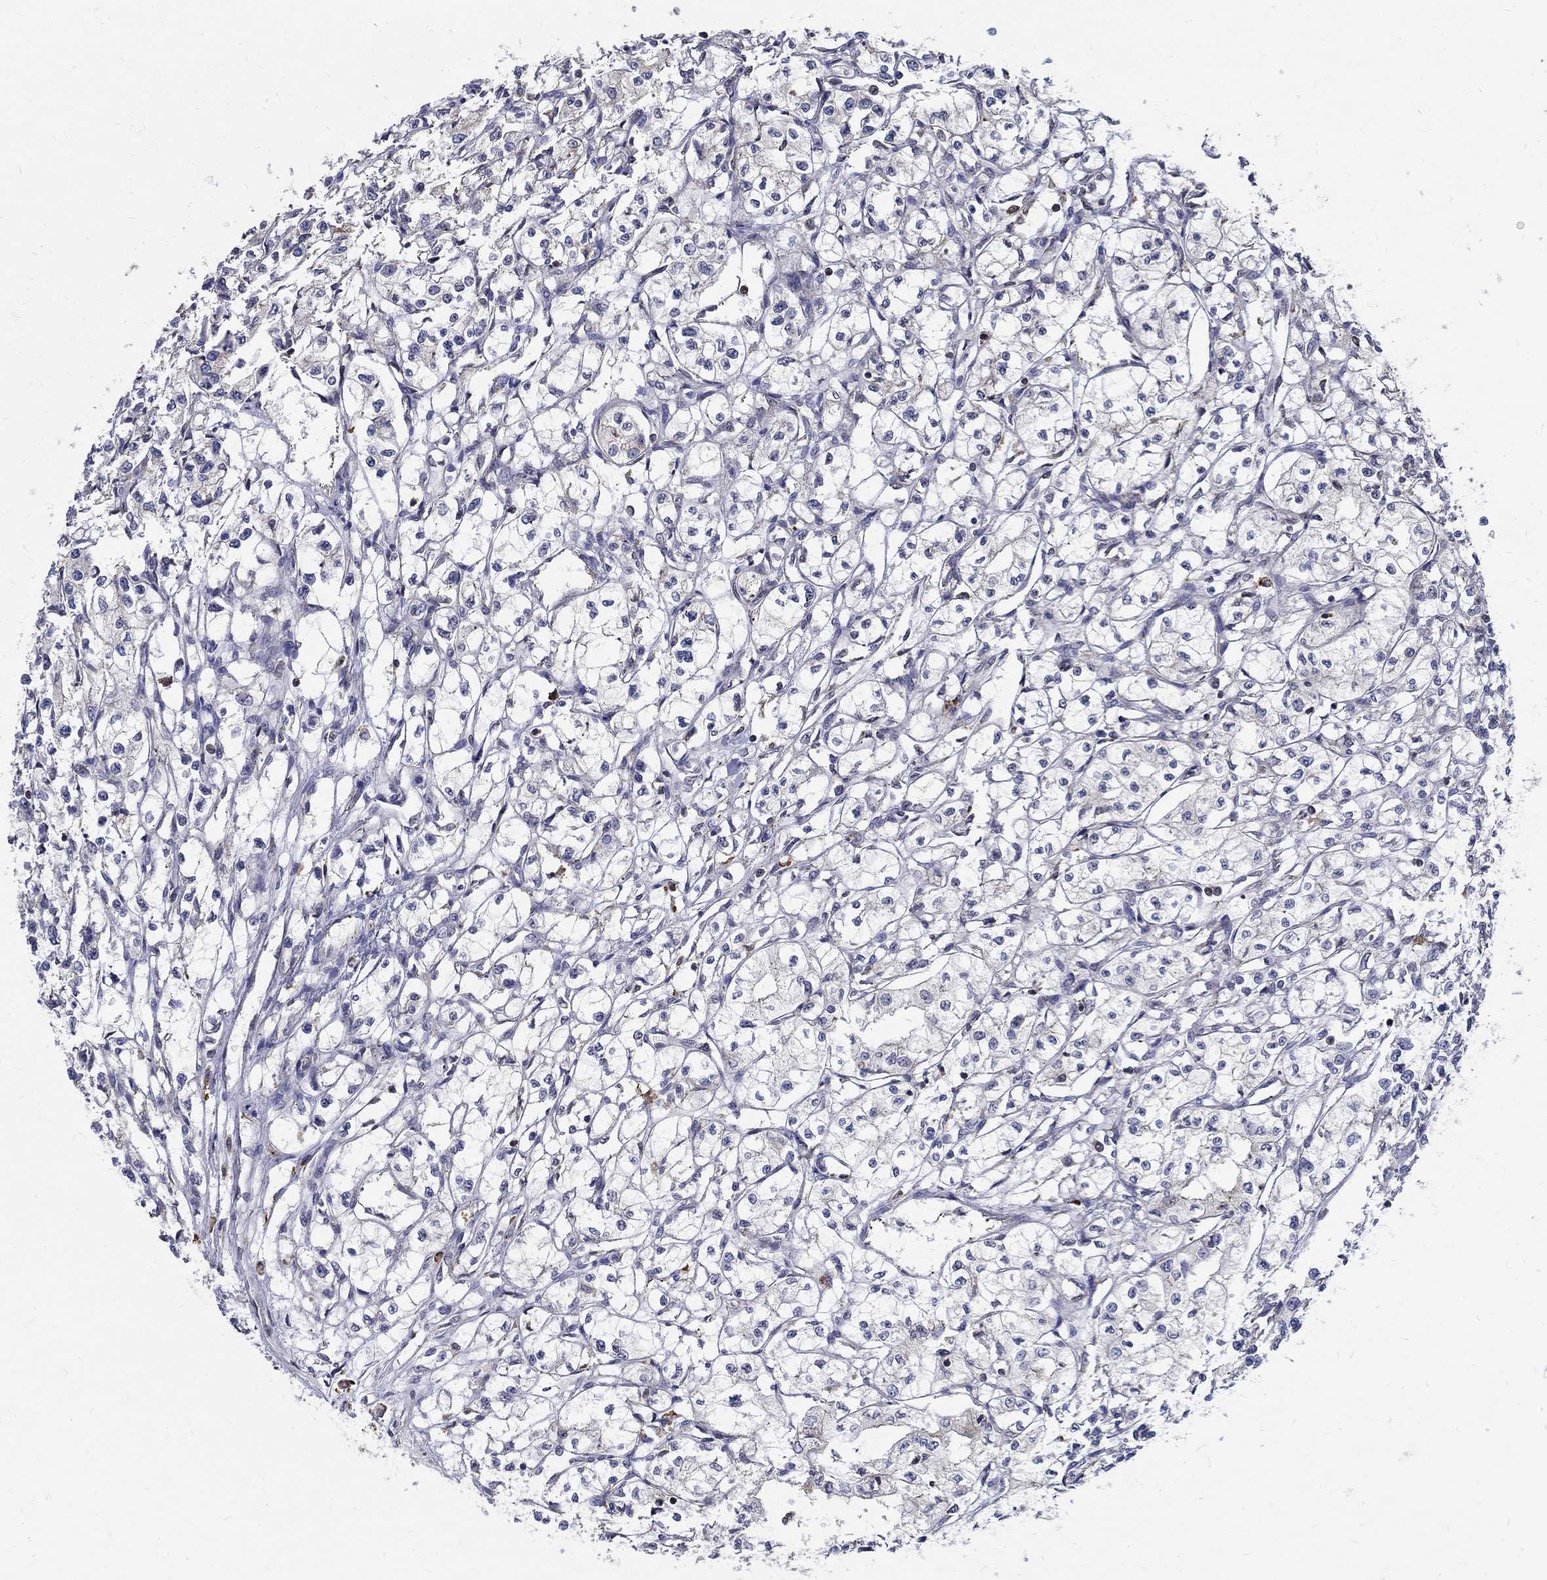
{"staining": {"intensity": "negative", "quantity": "none", "location": "none"}, "tissue": "renal cancer", "cell_type": "Tumor cells", "image_type": "cancer", "snomed": [{"axis": "morphology", "description": "Adenocarcinoma, NOS"}, {"axis": "topography", "description": "Kidney"}], "caption": "Immunohistochemistry of human adenocarcinoma (renal) shows no positivity in tumor cells.", "gene": "AGAP2", "patient": {"sex": "male", "age": 56}}